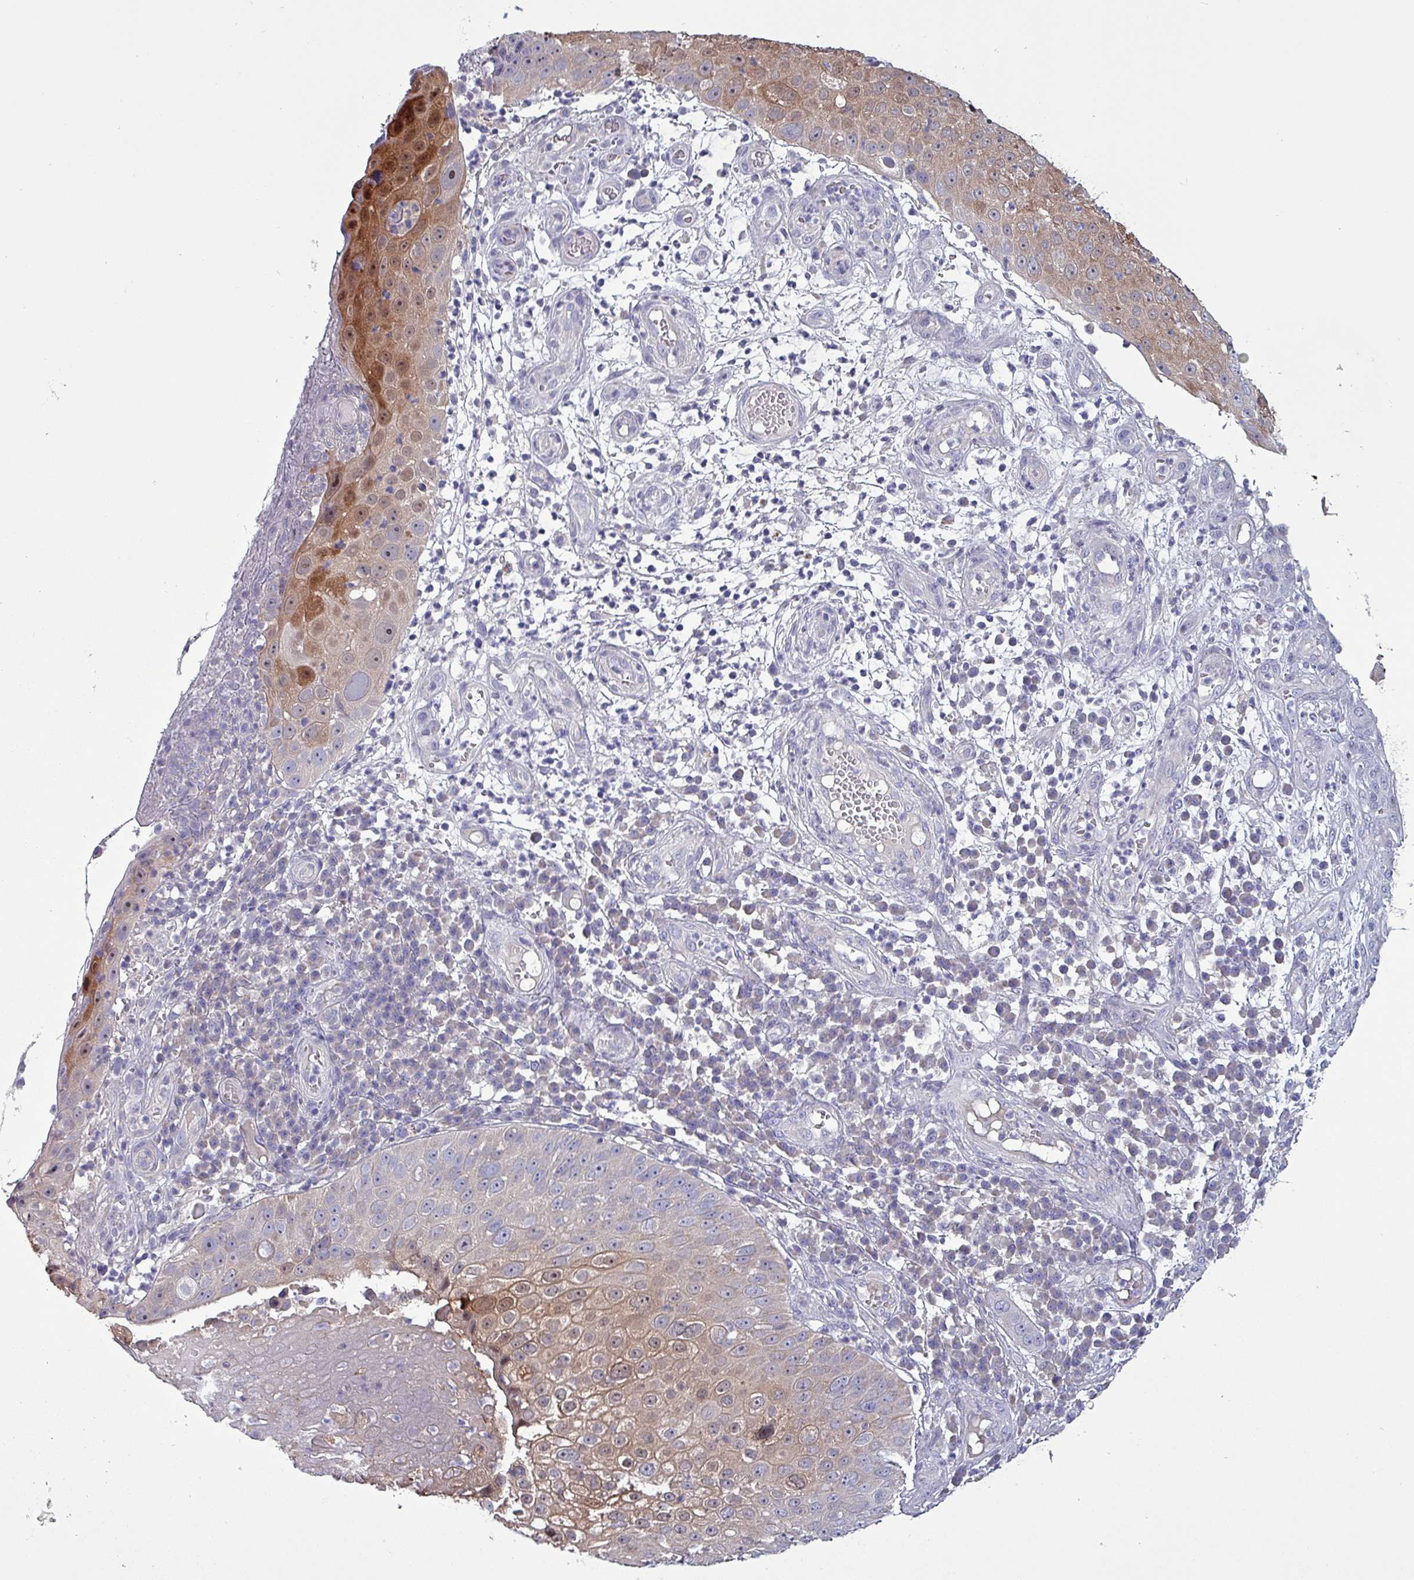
{"staining": {"intensity": "moderate", "quantity": "<25%", "location": "cytoplasmic/membranous,nuclear"}, "tissue": "skin cancer", "cell_type": "Tumor cells", "image_type": "cancer", "snomed": [{"axis": "morphology", "description": "Squamous cell carcinoma, NOS"}, {"axis": "topography", "description": "Skin"}], "caption": "This image exhibits IHC staining of skin cancer, with low moderate cytoplasmic/membranous and nuclear staining in about <25% of tumor cells.", "gene": "HSD3B7", "patient": {"sex": "male", "age": 71}}